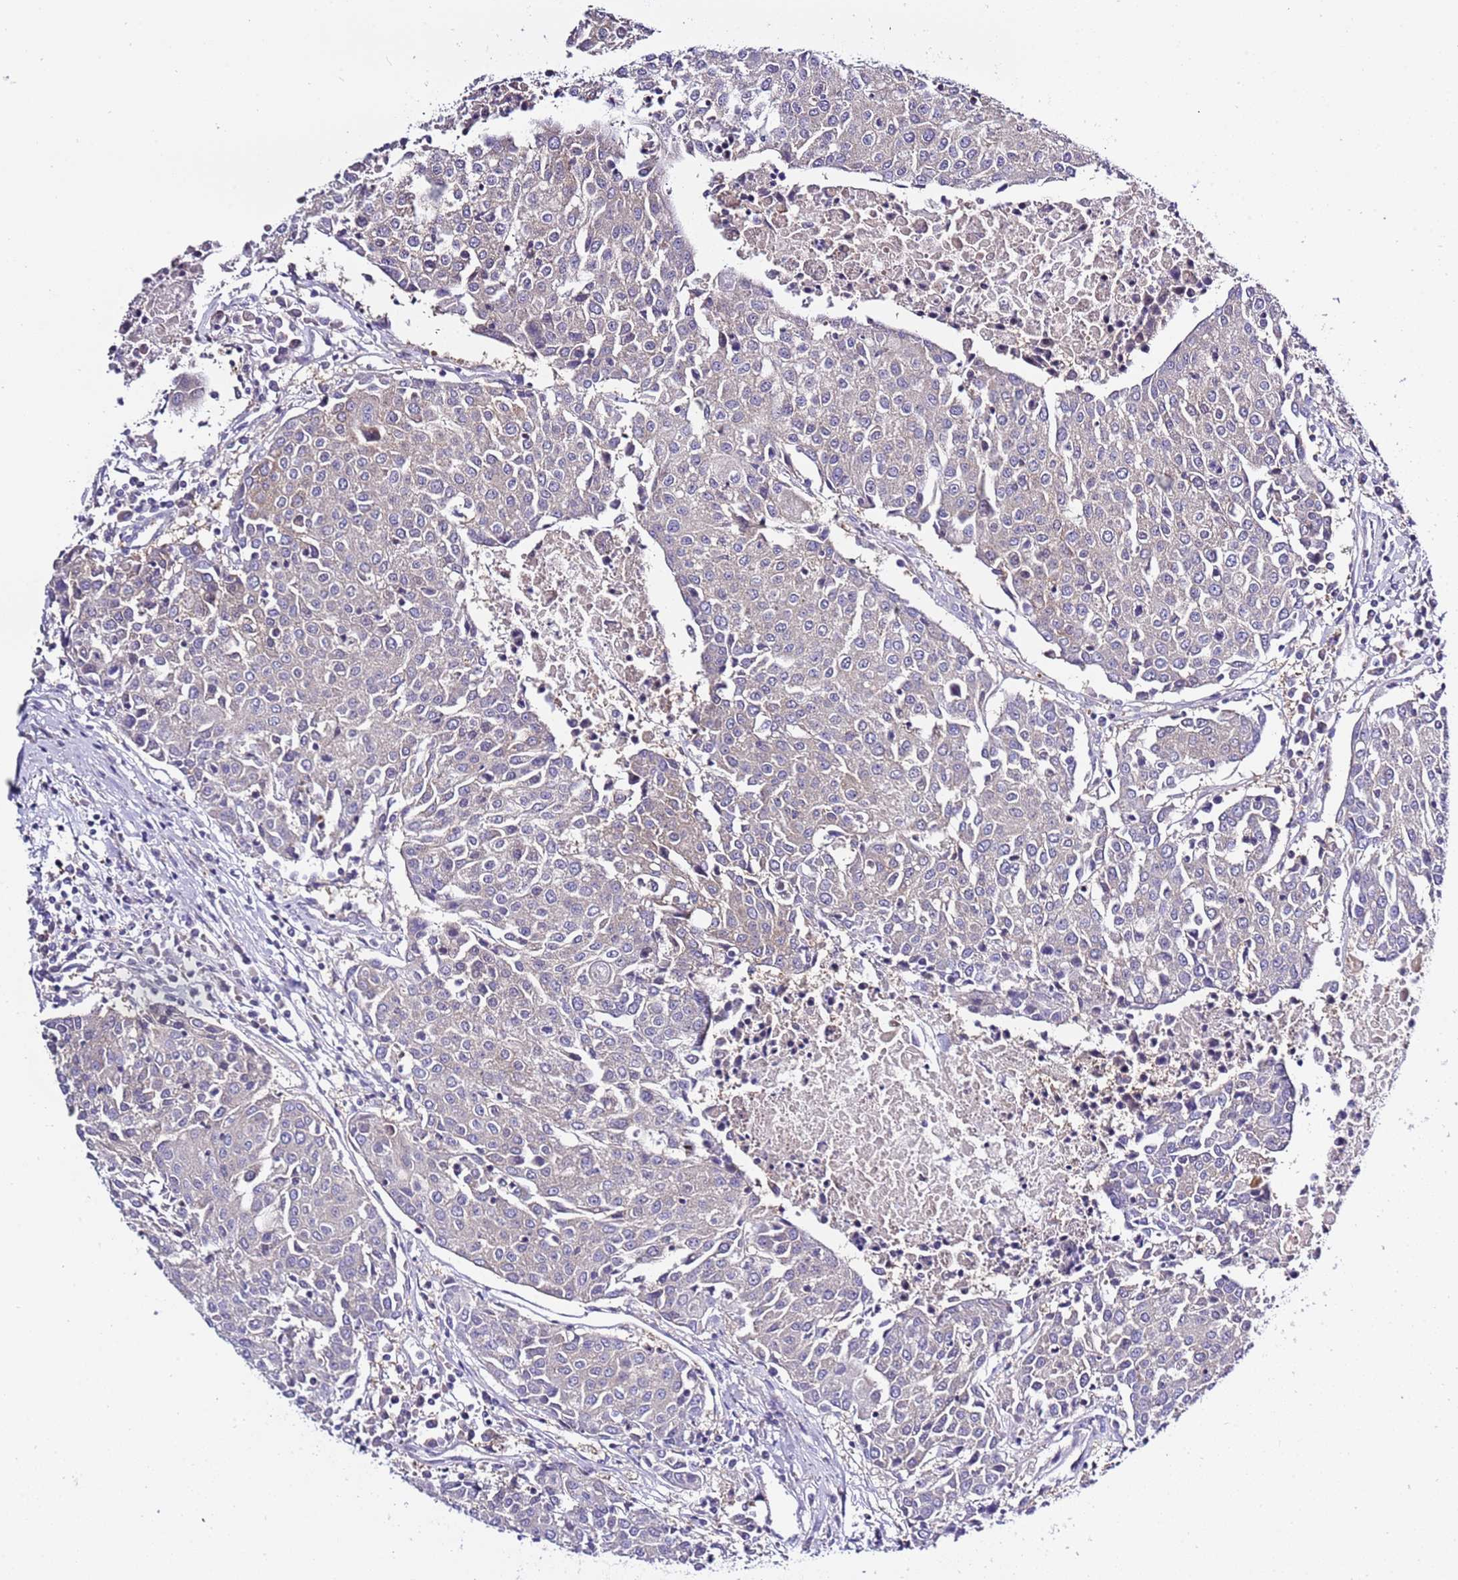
{"staining": {"intensity": "negative", "quantity": "none", "location": "none"}, "tissue": "urothelial cancer", "cell_type": "Tumor cells", "image_type": "cancer", "snomed": [{"axis": "morphology", "description": "Urothelial carcinoma, High grade"}, {"axis": "topography", "description": "Urinary bladder"}], "caption": "Tumor cells are negative for brown protein staining in high-grade urothelial carcinoma.", "gene": "STIP1", "patient": {"sex": "female", "age": 85}}